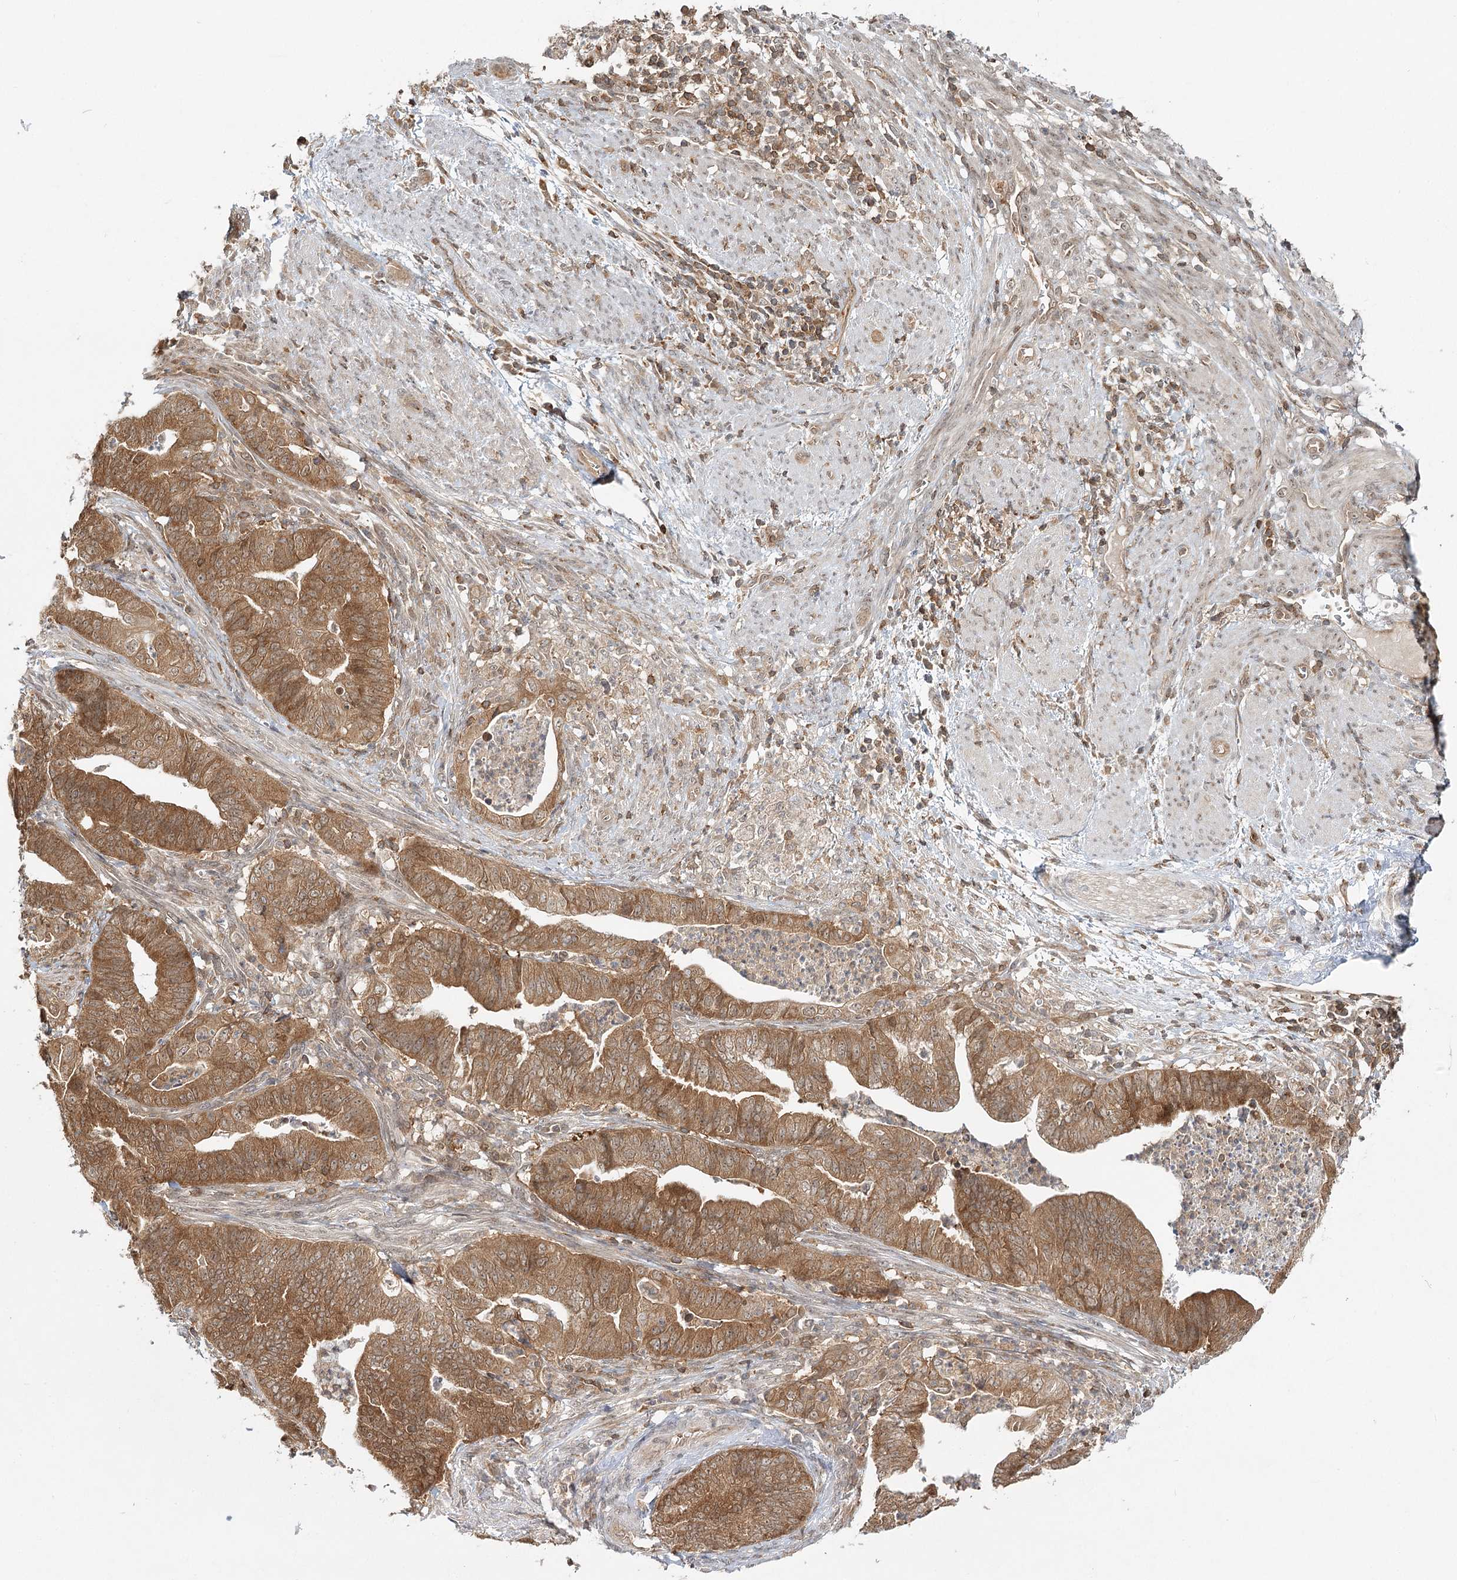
{"staining": {"intensity": "moderate", "quantity": ">75%", "location": "cytoplasmic/membranous"}, "tissue": "endometrial cancer", "cell_type": "Tumor cells", "image_type": "cancer", "snomed": [{"axis": "morphology", "description": "Polyp, NOS"}, {"axis": "morphology", "description": "Adenocarcinoma, NOS"}, {"axis": "morphology", "description": "Adenoma, NOS"}, {"axis": "topography", "description": "Endometrium"}], "caption": "IHC histopathology image of polyp (endometrial) stained for a protein (brown), which exhibits medium levels of moderate cytoplasmic/membranous staining in about >75% of tumor cells.", "gene": "FAM120B", "patient": {"sex": "female", "age": 79}}